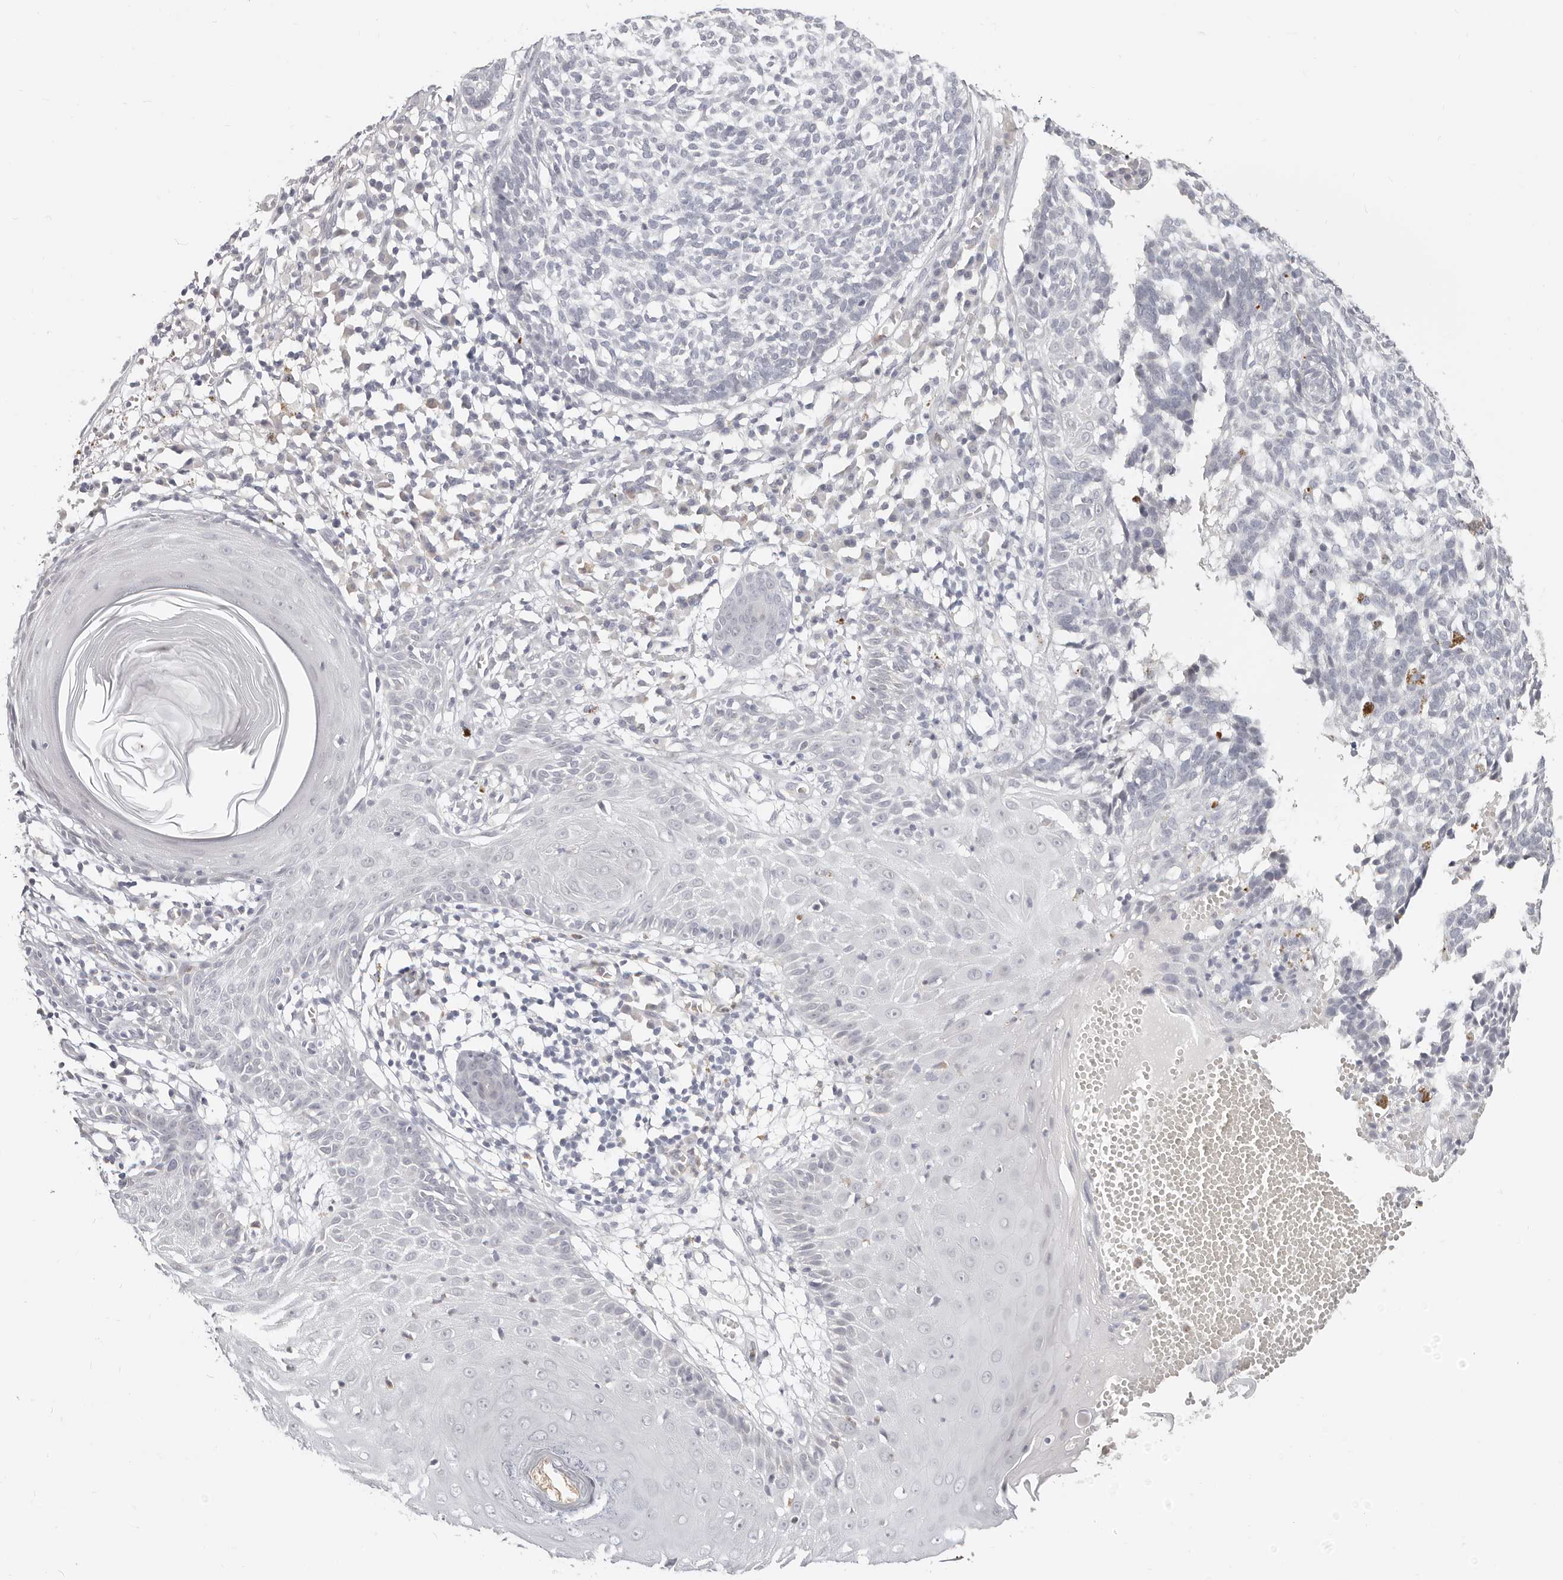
{"staining": {"intensity": "negative", "quantity": "none", "location": "none"}, "tissue": "skin cancer", "cell_type": "Tumor cells", "image_type": "cancer", "snomed": [{"axis": "morphology", "description": "Basal cell carcinoma"}, {"axis": "topography", "description": "Skin"}], "caption": "IHC image of human basal cell carcinoma (skin) stained for a protein (brown), which displays no expression in tumor cells. (DAB (3,3'-diaminobenzidine) immunohistochemistry visualized using brightfield microscopy, high magnification).", "gene": "ASCL1", "patient": {"sex": "male", "age": 85}}